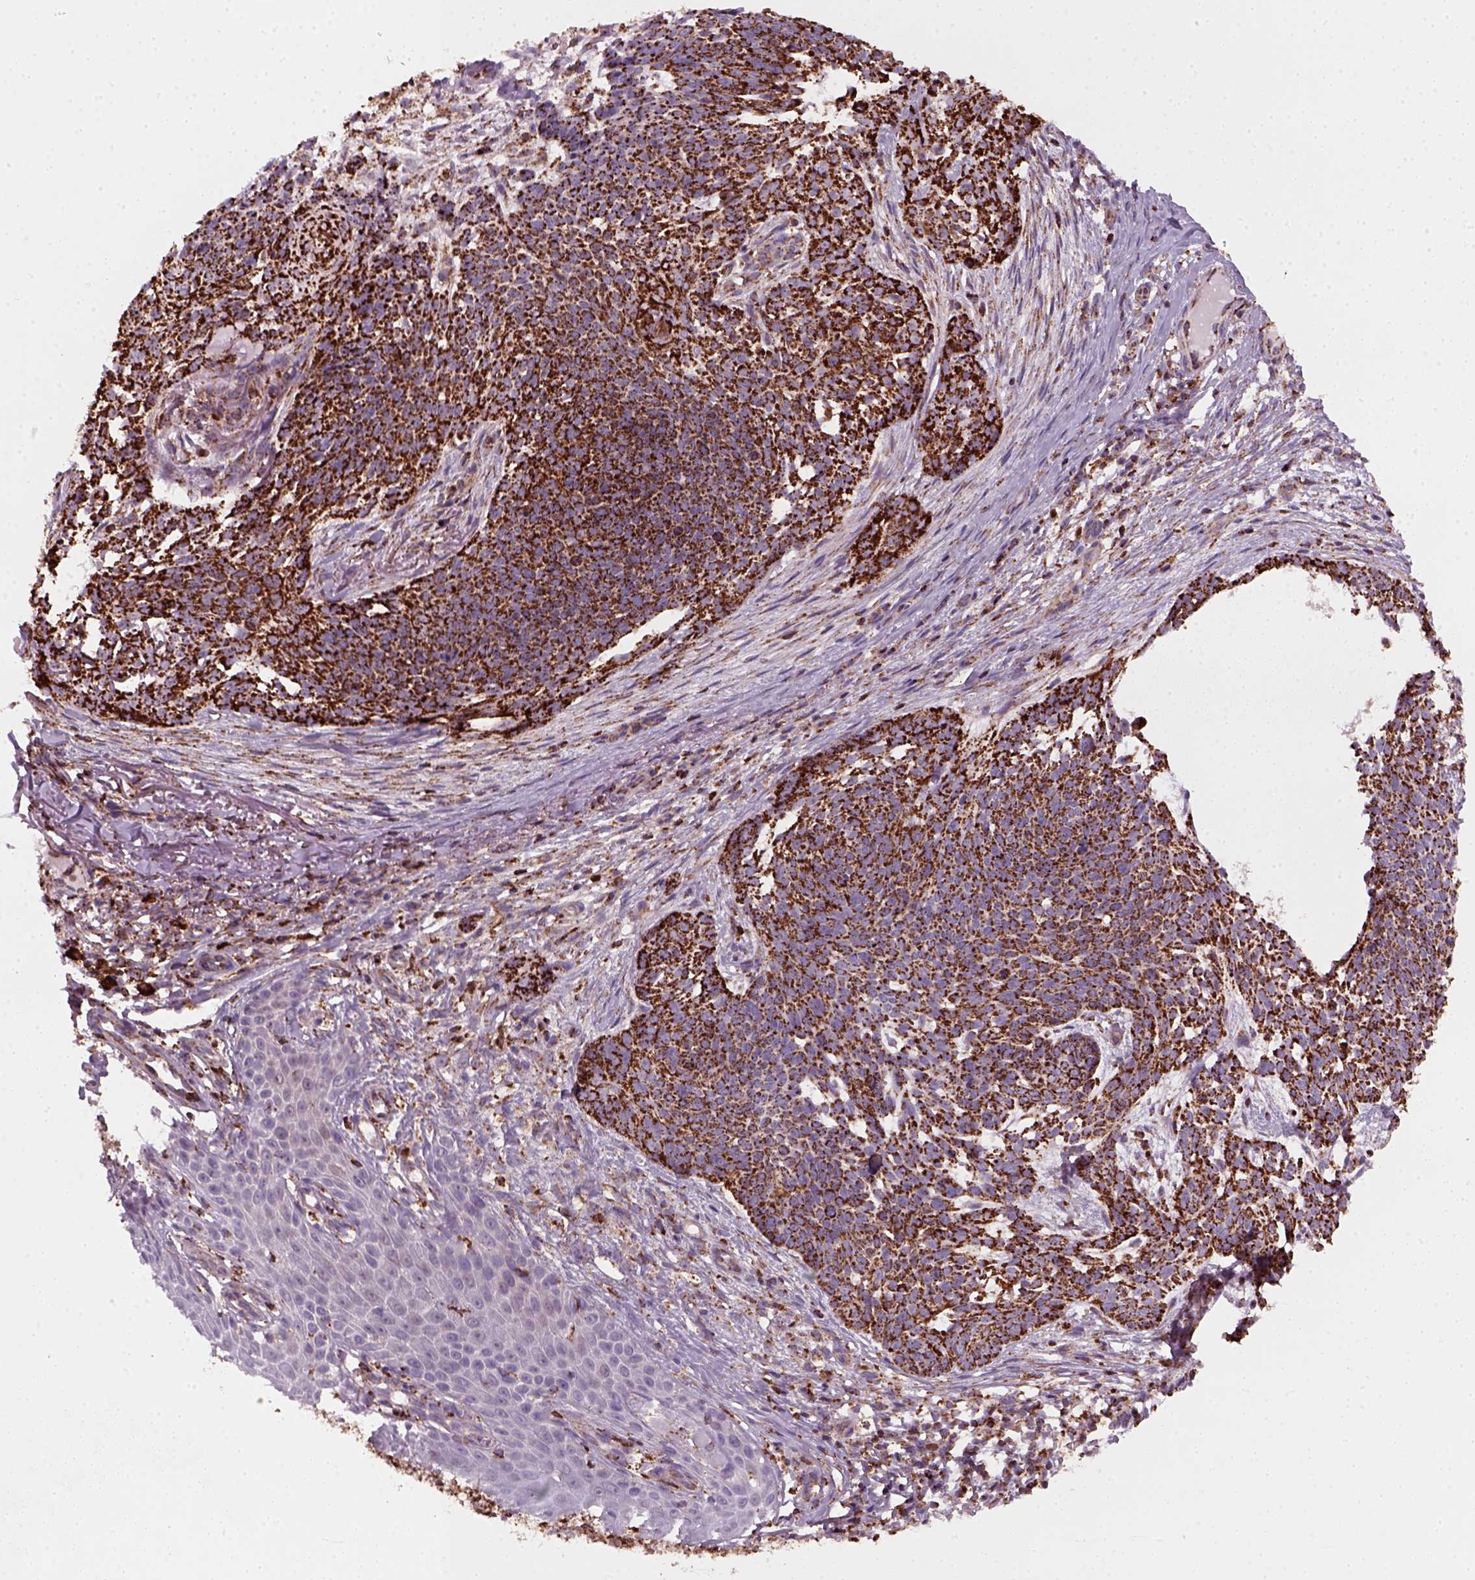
{"staining": {"intensity": "strong", "quantity": ">75%", "location": "cytoplasmic/membranous"}, "tissue": "skin cancer", "cell_type": "Tumor cells", "image_type": "cancer", "snomed": [{"axis": "morphology", "description": "Basal cell carcinoma"}, {"axis": "topography", "description": "Skin"}], "caption": "Tumor cells reveal strong cytoplasmic/membranous staining in approximately >75% of cells in skin cancer (basal cell carcinoma).", "gene": "NUDT16L1", "patient": {"sex": "male", "age": 88}}